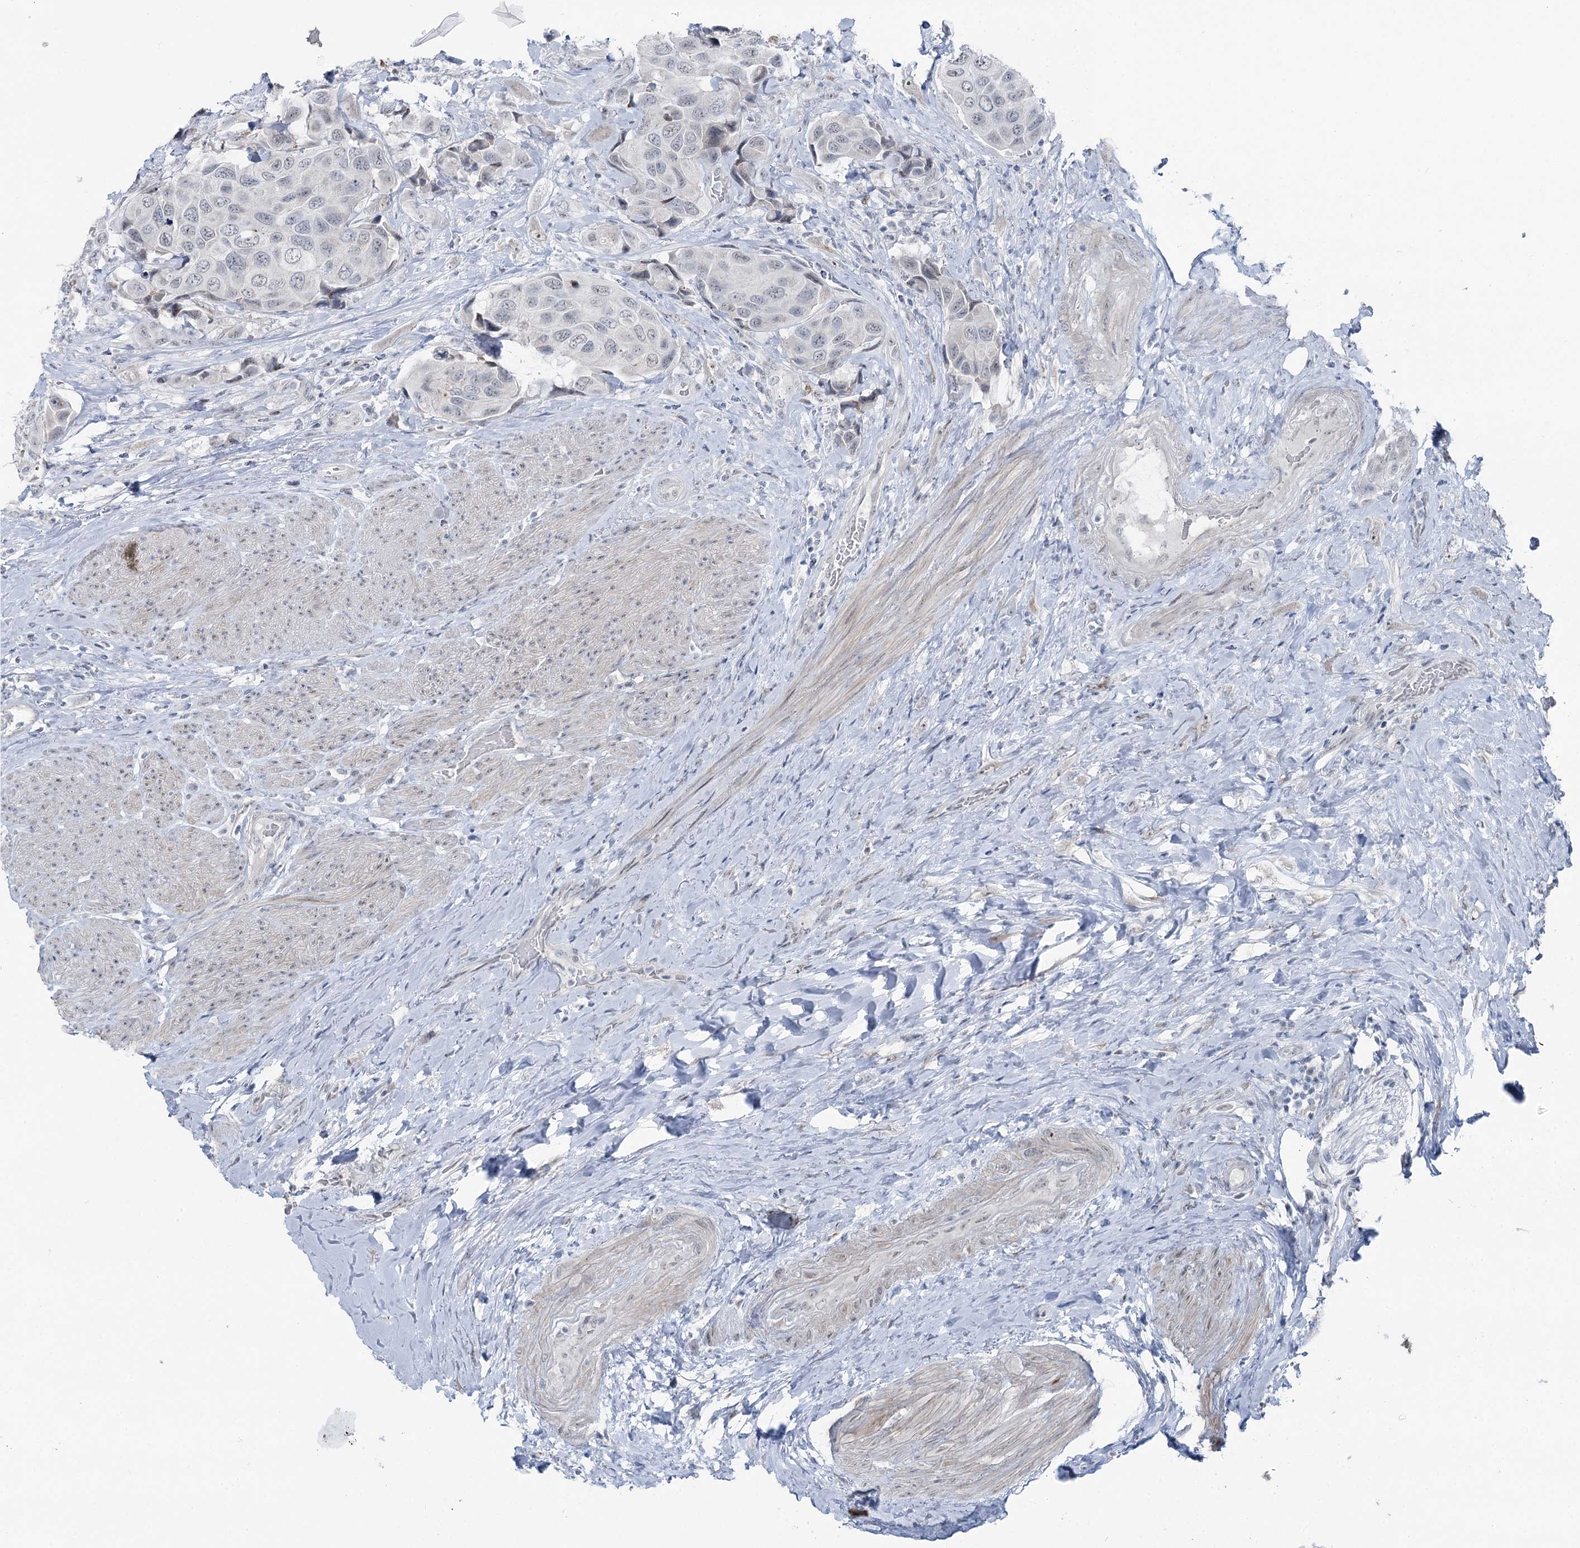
{"staining": {"intensity": "negative", "quantity": "none", "location": "none"}, "tissue": "urothelial cancer", "cell_type": "Tumor cells", "image_type": "cancer", "snomed": [{"axis": "morphology", "description": "Urothelial carcinoma, High grade"}, {"axis": "topography", "description": "Urinary bladder"}], "caption": "High magnification brightfield microscopy of urothelial carcinoma (high-grade) stained with DAB (brown) and counterstained with hematoxylin (blue): tumor cells show no significant positivity. Nuclei are stained in blue.", "gene": "STEEP1", "patient": {"sex": "male", "age": 74}}